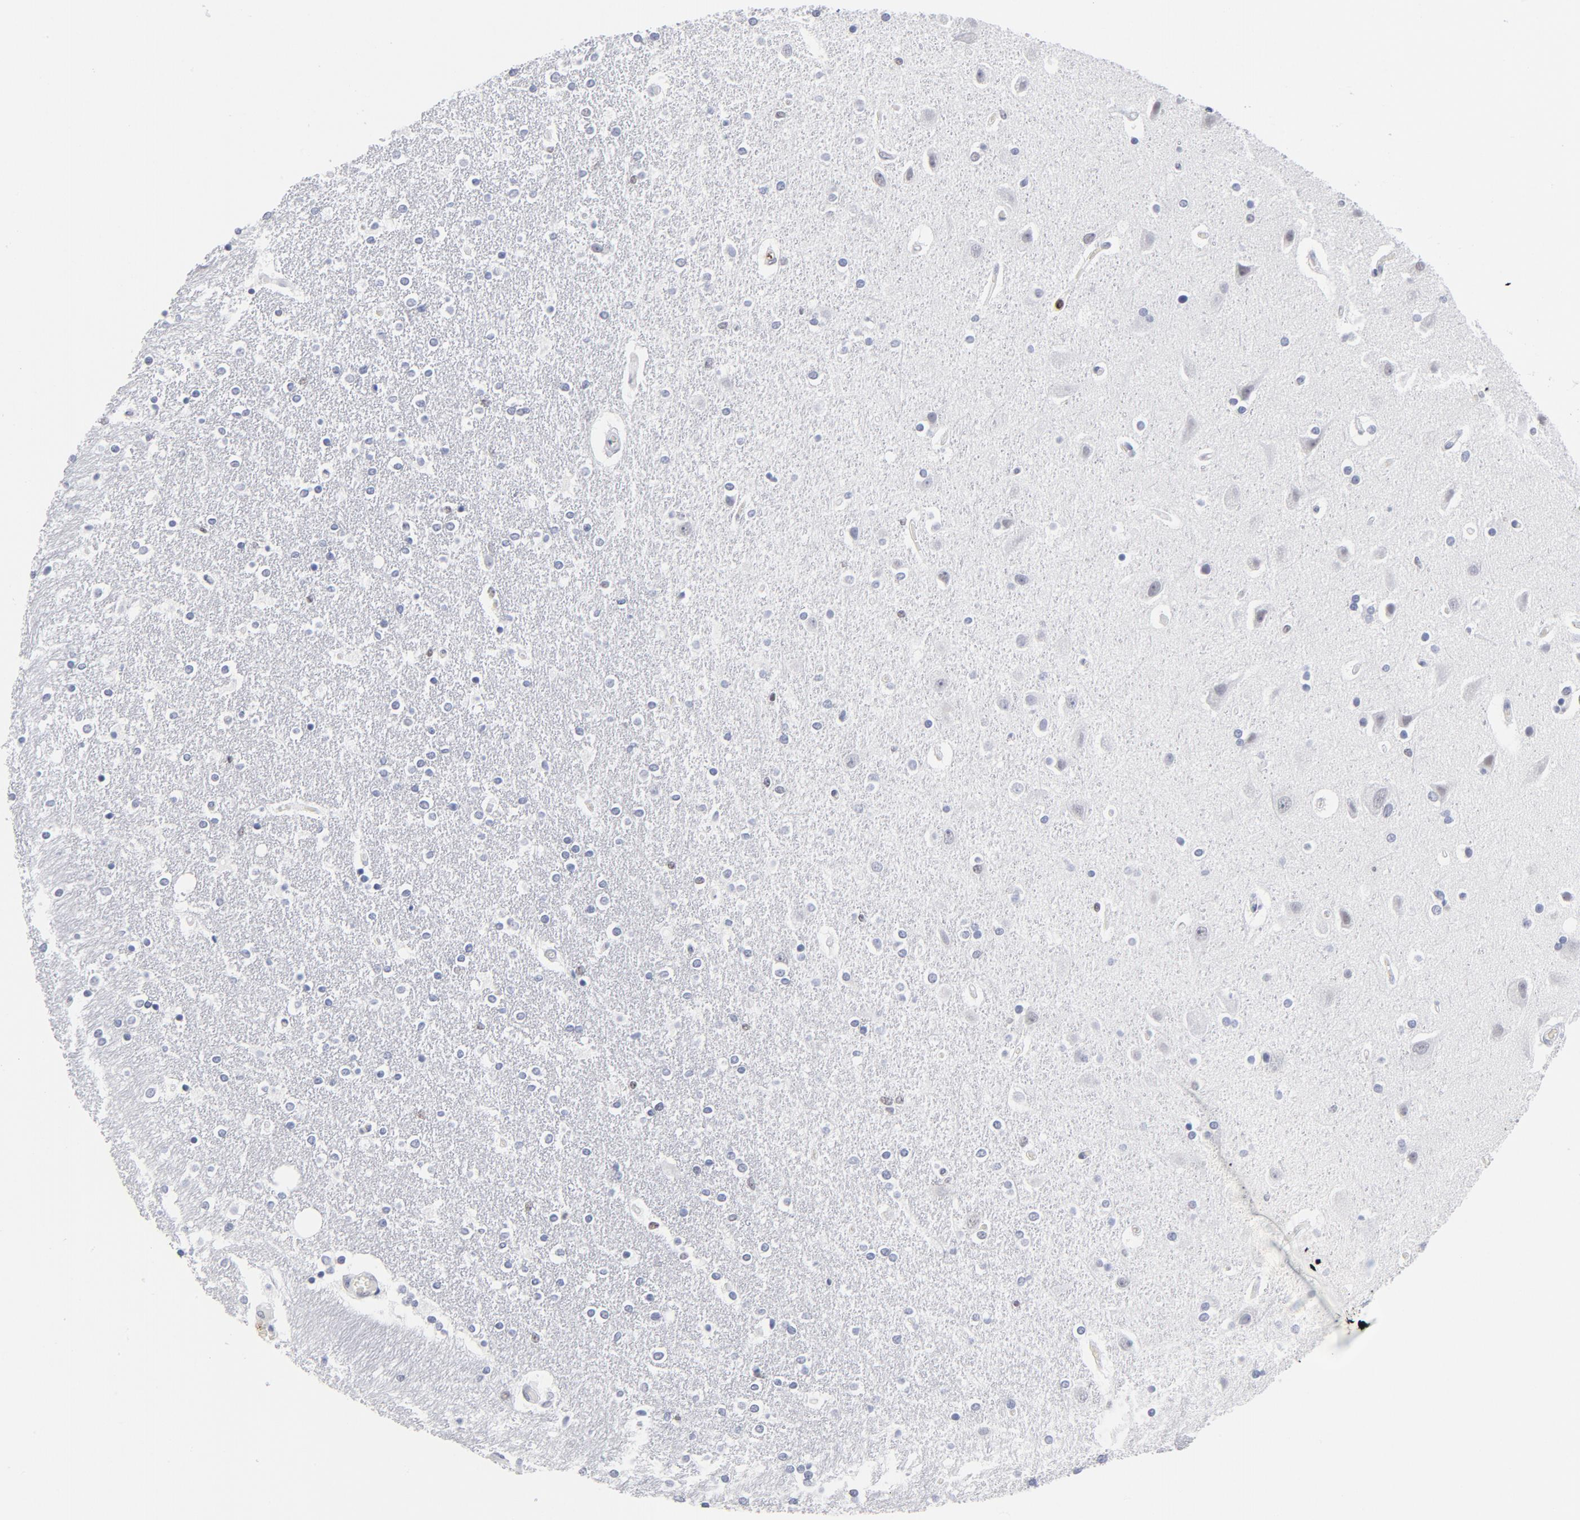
{"staining": {"intensity": "negative", "quantity": "none", "location": "none"}, "tissue": "caudate", "cell_type": "Glial cells", "image_type": "normal", "snomed": [{"axis": "morphology", "description": "Normal tissue, NOS"}, {"axis": "topography", "description": "Lateral ventricle wall"}], "caption": "DAB immunohistochemical staining of benign caudate shows no significant positivity in glial cells. (DAB (3,3'-diaminobenzidine) immunohistochemistry visualized using brightfield microscopy, high magnification).", "gene": "CD2", "patient": {"sex": "female", "age": 54}}